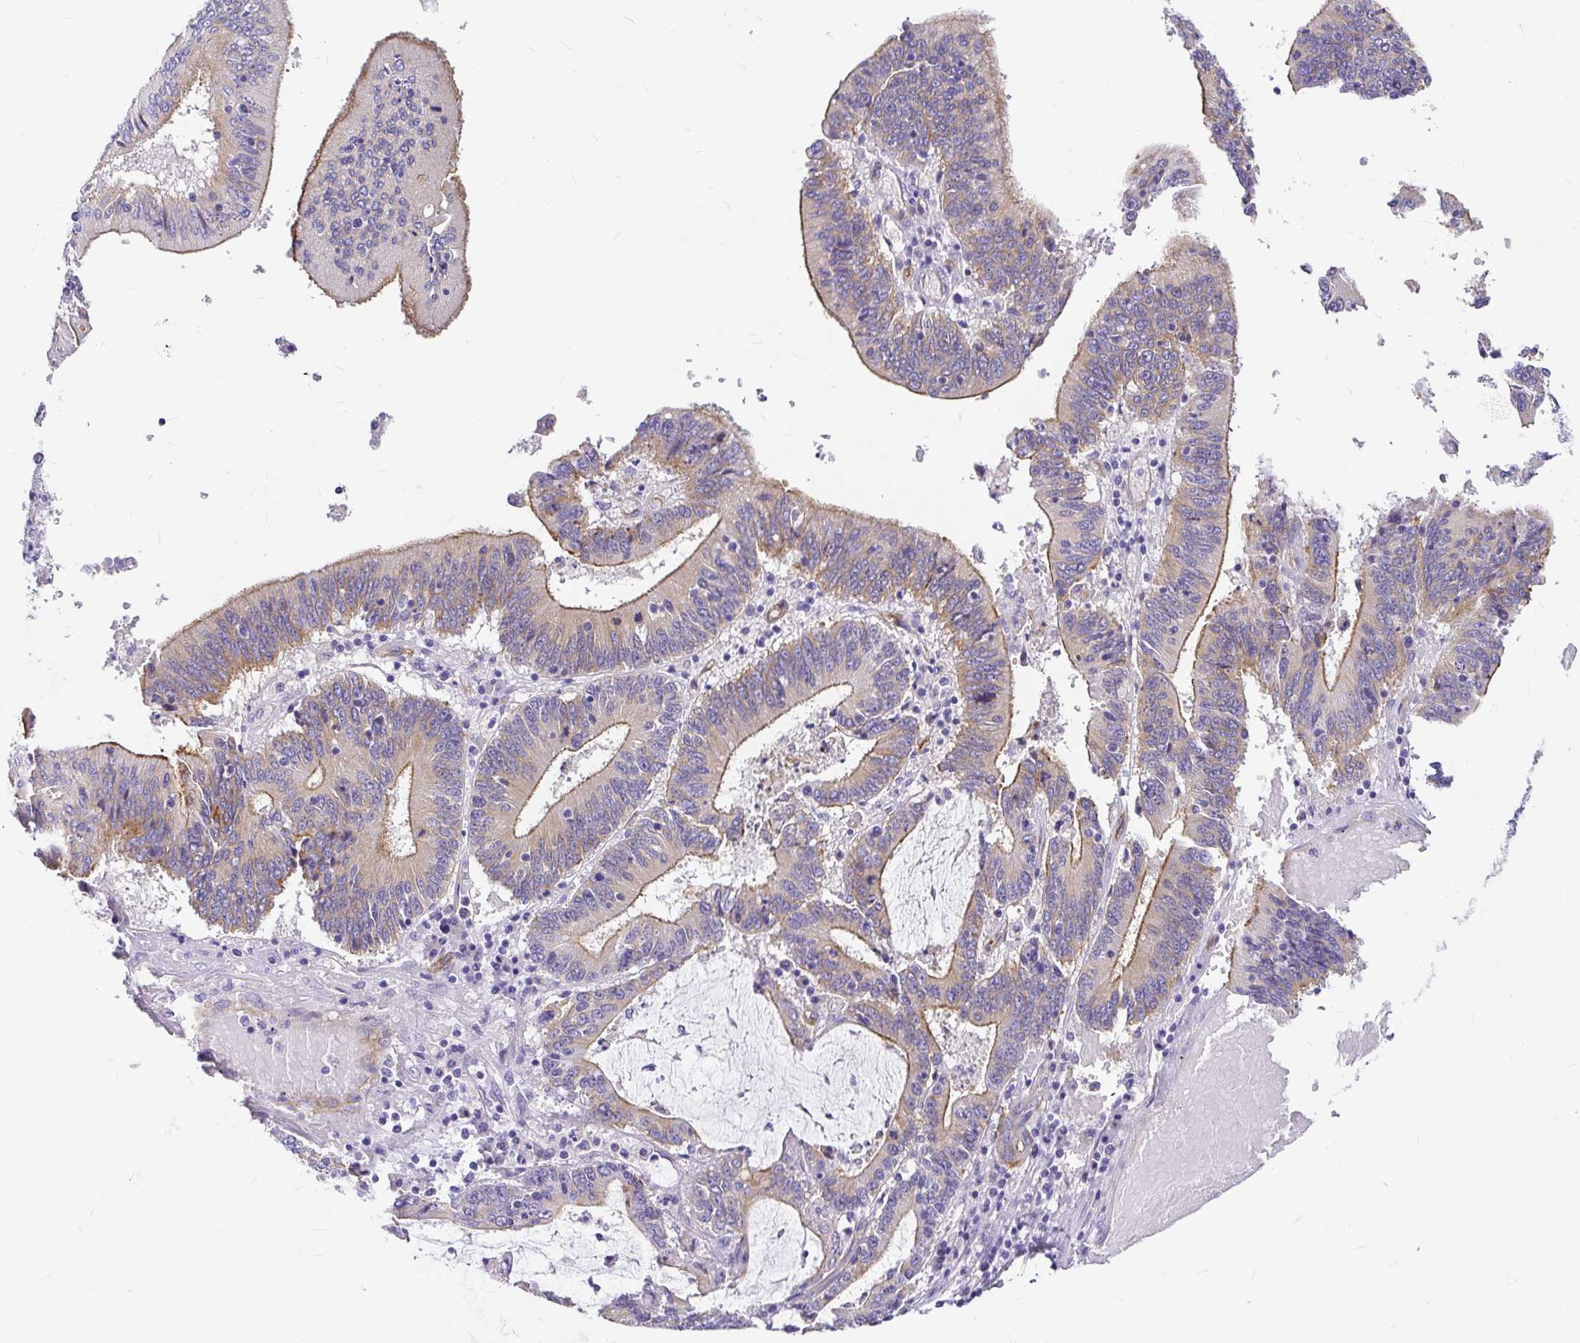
{"staining": {"intensity": "weak", "quantity": "25%-75%", "location": "cytoplasmic/membranous"}, "tissue": "stomach cancer", "cell_type": "Tumor cells", "image_type": "cancer", "snomed": [{"axis": "morphology", "description": "Adenocarcinoma, NOS"}, {"axis": "topography", "description": "Stomach, upper"}], "caption": "Immunohistochemistry micrograph of neoplastic tissue: stomach cancer (adenocarcinoma) stained using immunohistochemistry exhibits low levels of weak protein expression localized specifically in the cytoplasmic/membranous of tumor cells, appearing as a cytoplasmic/membranous brown color.", "gene": "MYO1B", "patient": {"sex": "male", "age": 68}}